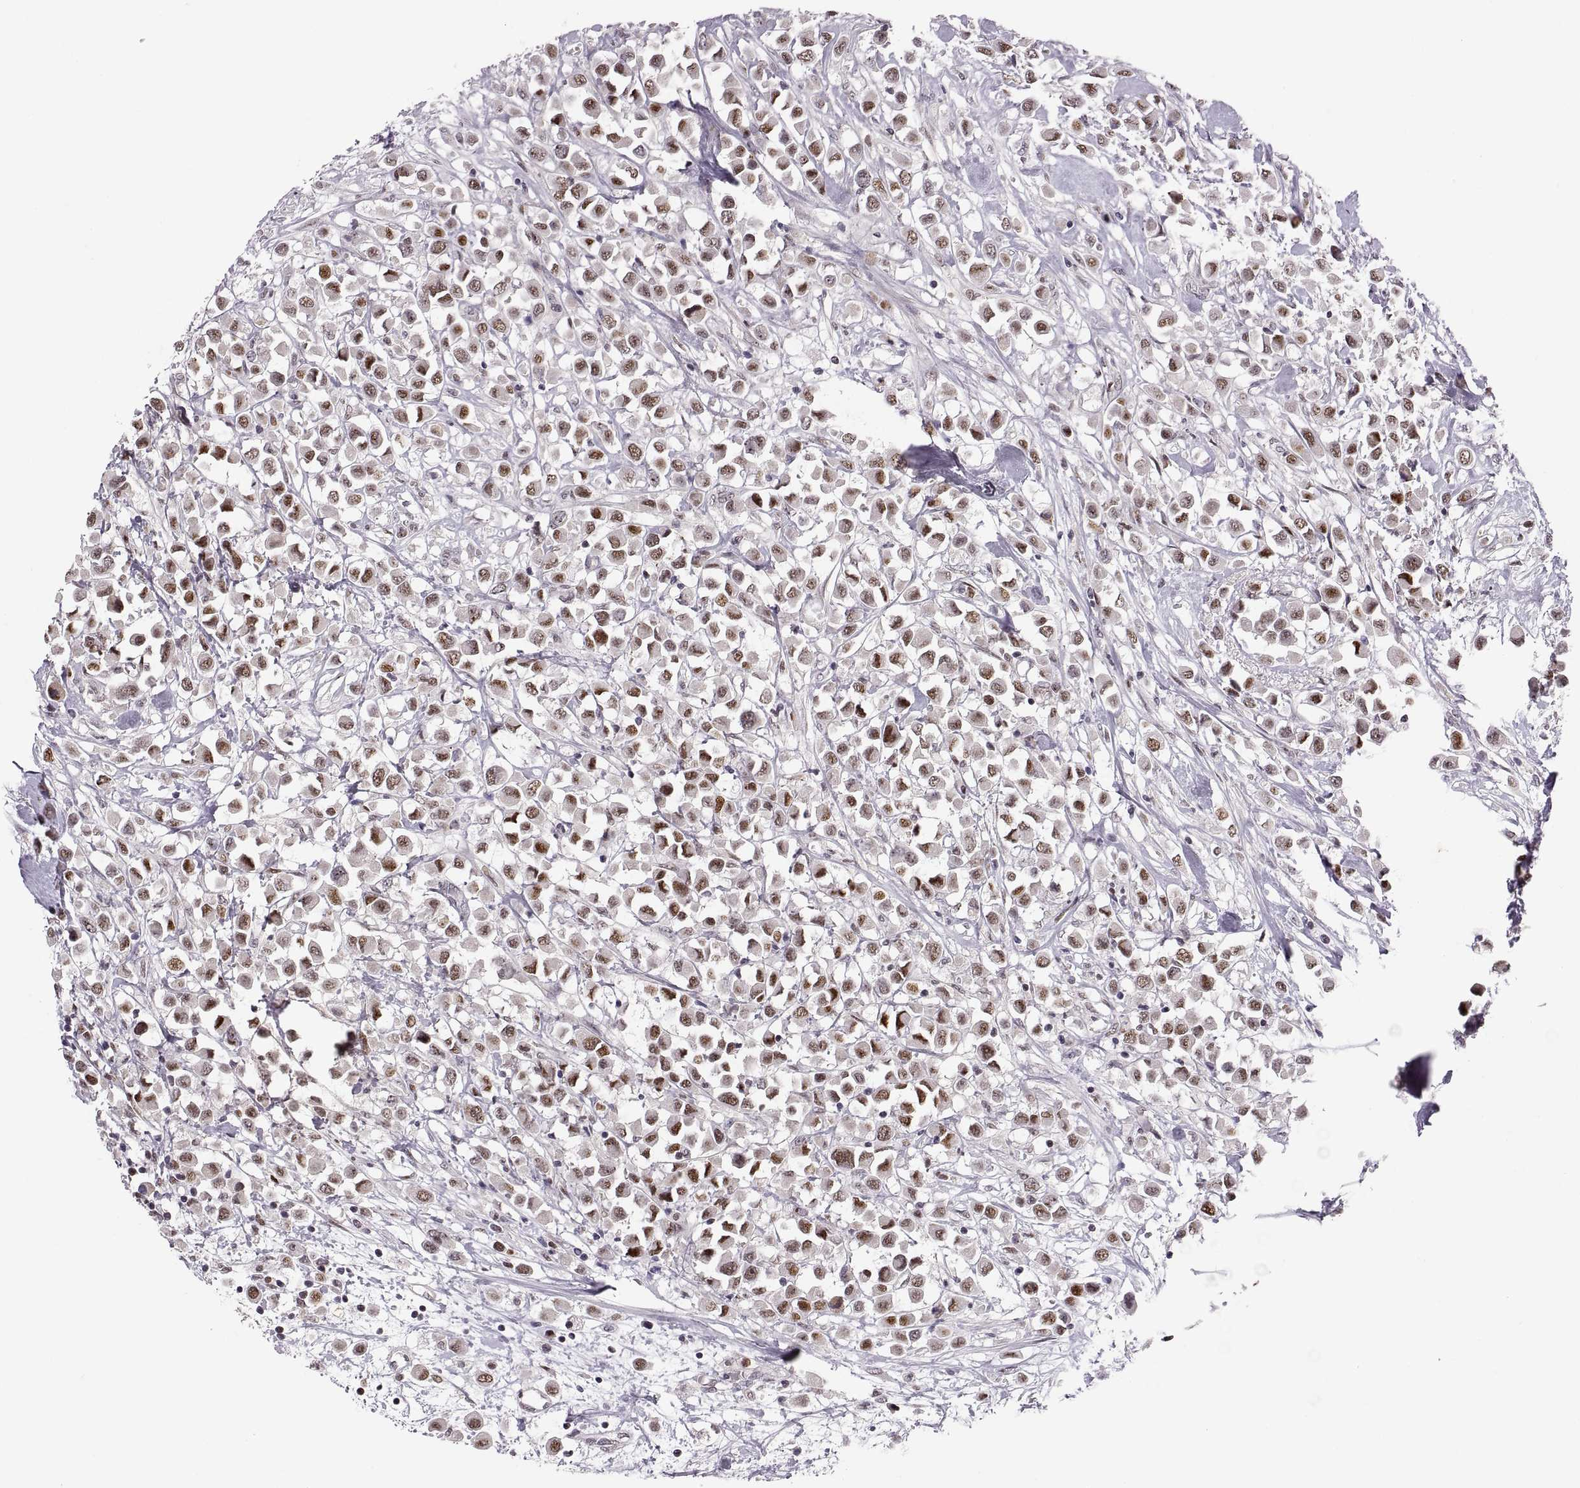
{"staining": {"intensity": "strong", "quantity": ">75%", "location": "nuclear"}, "tissue": "breast cancer", "cell_type": "Tumor cells", "image_type": "cancer", "snomed": [{"axis": "morphology", "description": "Duct carcinoma"}, {"axis": "topography", "description": "Breast"}], "caption": "Brown immunohistochemical staining in breast invasive ductal carcinoma shows strong nuclear positivity in about >75% of tumor cells.", "gene": "SNAI1", "patient": {"sex": "female", "age": 61}}